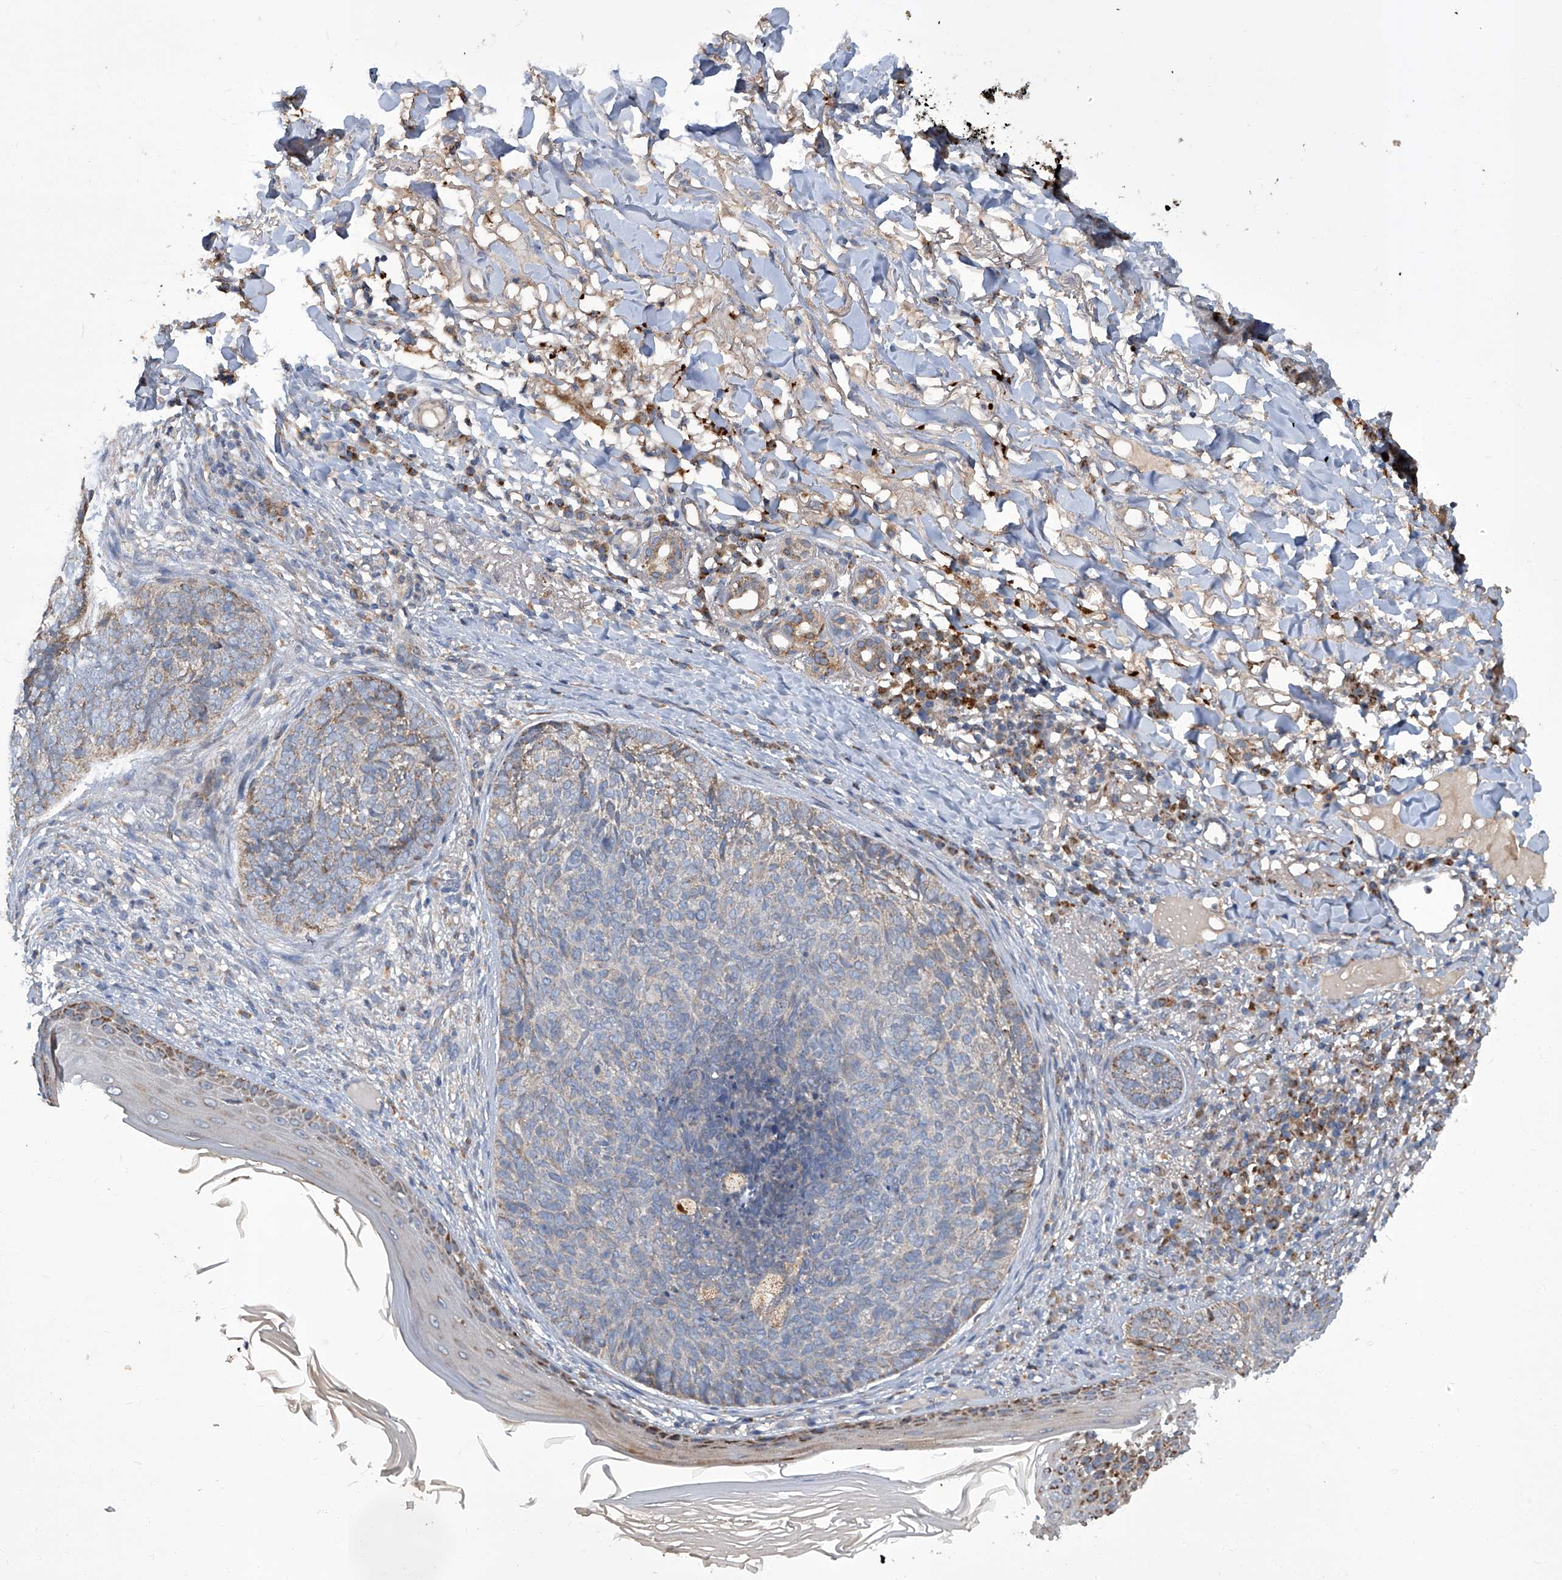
{"staining": {"intensity": "weak", "quantity": "25%-75%", "location": "cytoplasmic/membranous"}, "tissue": "skin cancer", "cell_type": "Tumor cells", "image_type": "cancer", "snomed": [{"axis": "morphology", "description": "Basal cell carcinoma"}, {"axis": "topography", "description": "Skin"}], "caption": "The image reveals a brown stain indicating the presence of a protein in the cytoplasmic/membranous of tumor cells in basal cell carcinoma (skin). (Stains: DAB (3,3'-diaminobenzidine) in brown, nuclei in blue, Microscopy: brightfield microscopy at high magnification).", "gene": "TNFRSF13B", "patient": {"sex": "male", "age": 85}}